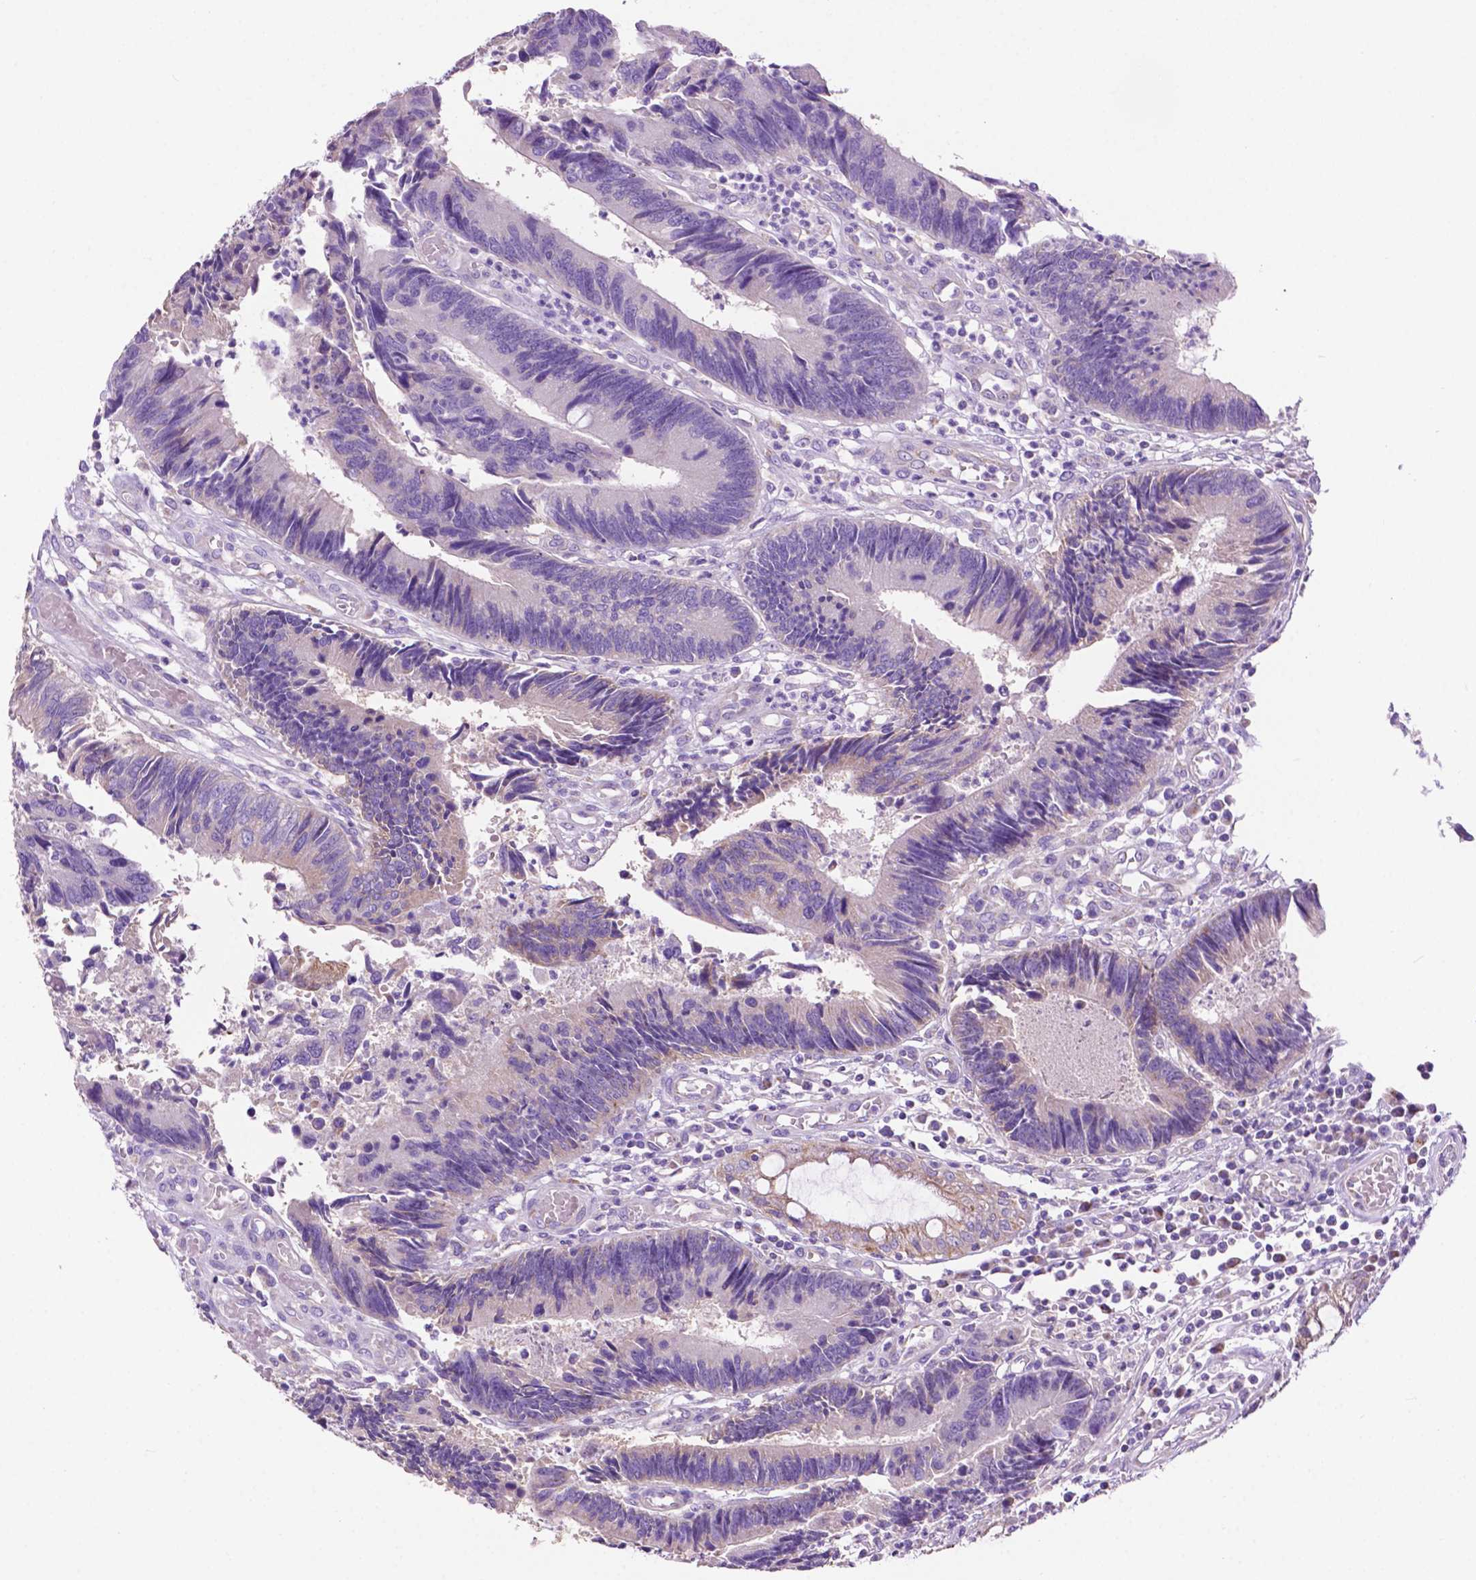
{"staining": {"intensity": "weak", "quantity": "<25%", "location": "cytoplasmic/membranous"}, "tissue": "colorectal cancer", "cell_type": "Tumor cells", "image_type": "cancer", "snomed": [{"axis": "morphology", "description": "Adenocarcinoma, NOS"}, {"axis": "topography", "description": "Colon"}], "caption": "Protein analysis of colorectal cancer displays no significant staining in tumor cells.", "gene": "PHYHIP", "patient": {"sex": "female", "age": 67}}